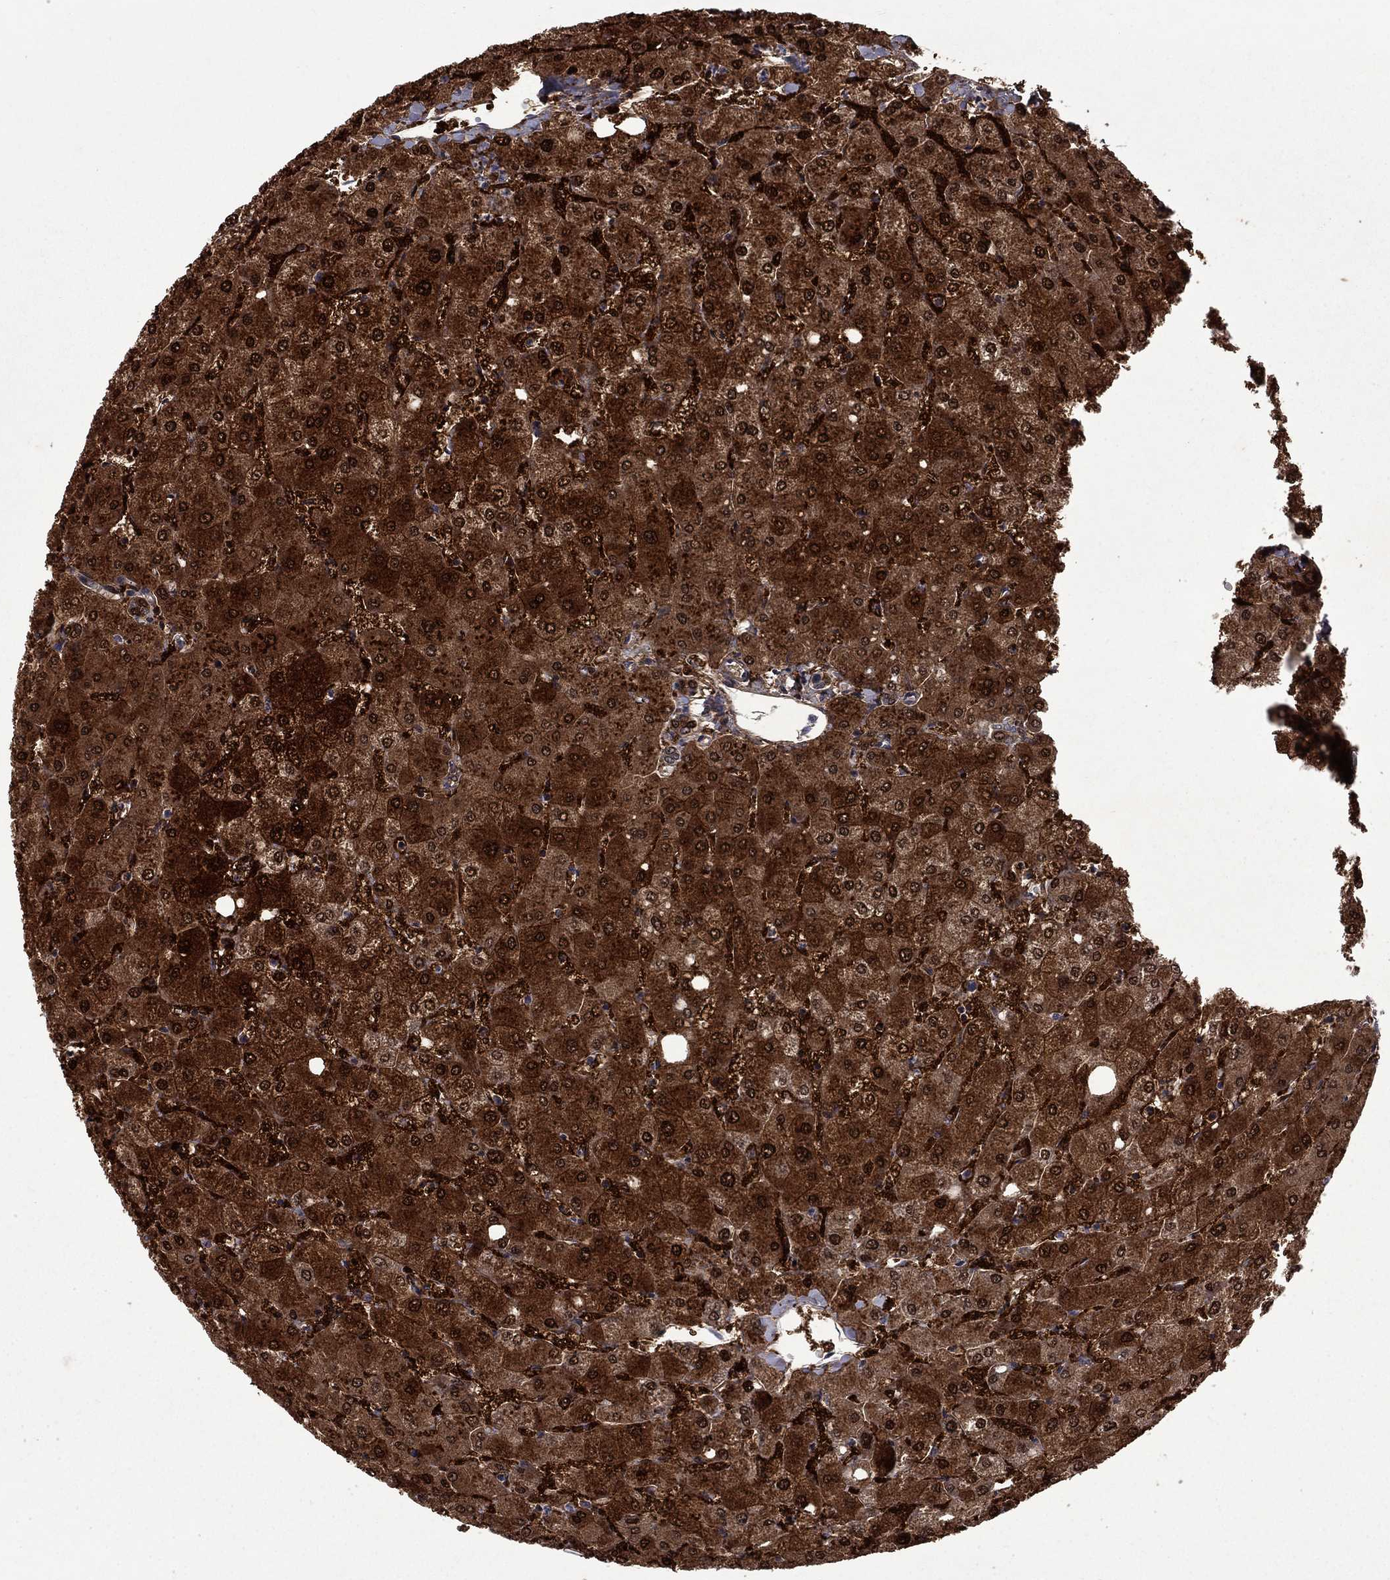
{"staining": {"intensity": "moderate", "quantity": "25%-75%", "location": "cytoplasmic/membranous"}, "tissue": "liver", "cell_type": "Cholangiocytes", "image_type": "normal", "snomed": [{"axis": "morphology", "description": "Normal tissue, NOS"}, {"axis": "topography", "description": "Liver"}], "caption": "Immunohistochemistry (IHC) image of benign liver: human liver stained using IHC exhibits medium levels of moderate protein expression localized specifically in the cytoplasmic/membranous of cholangiocytes, appearing as a cytoplasmic/membranous brown color.", "gene": "CBR1", "patient": {"sex": "female", "age": 54}}